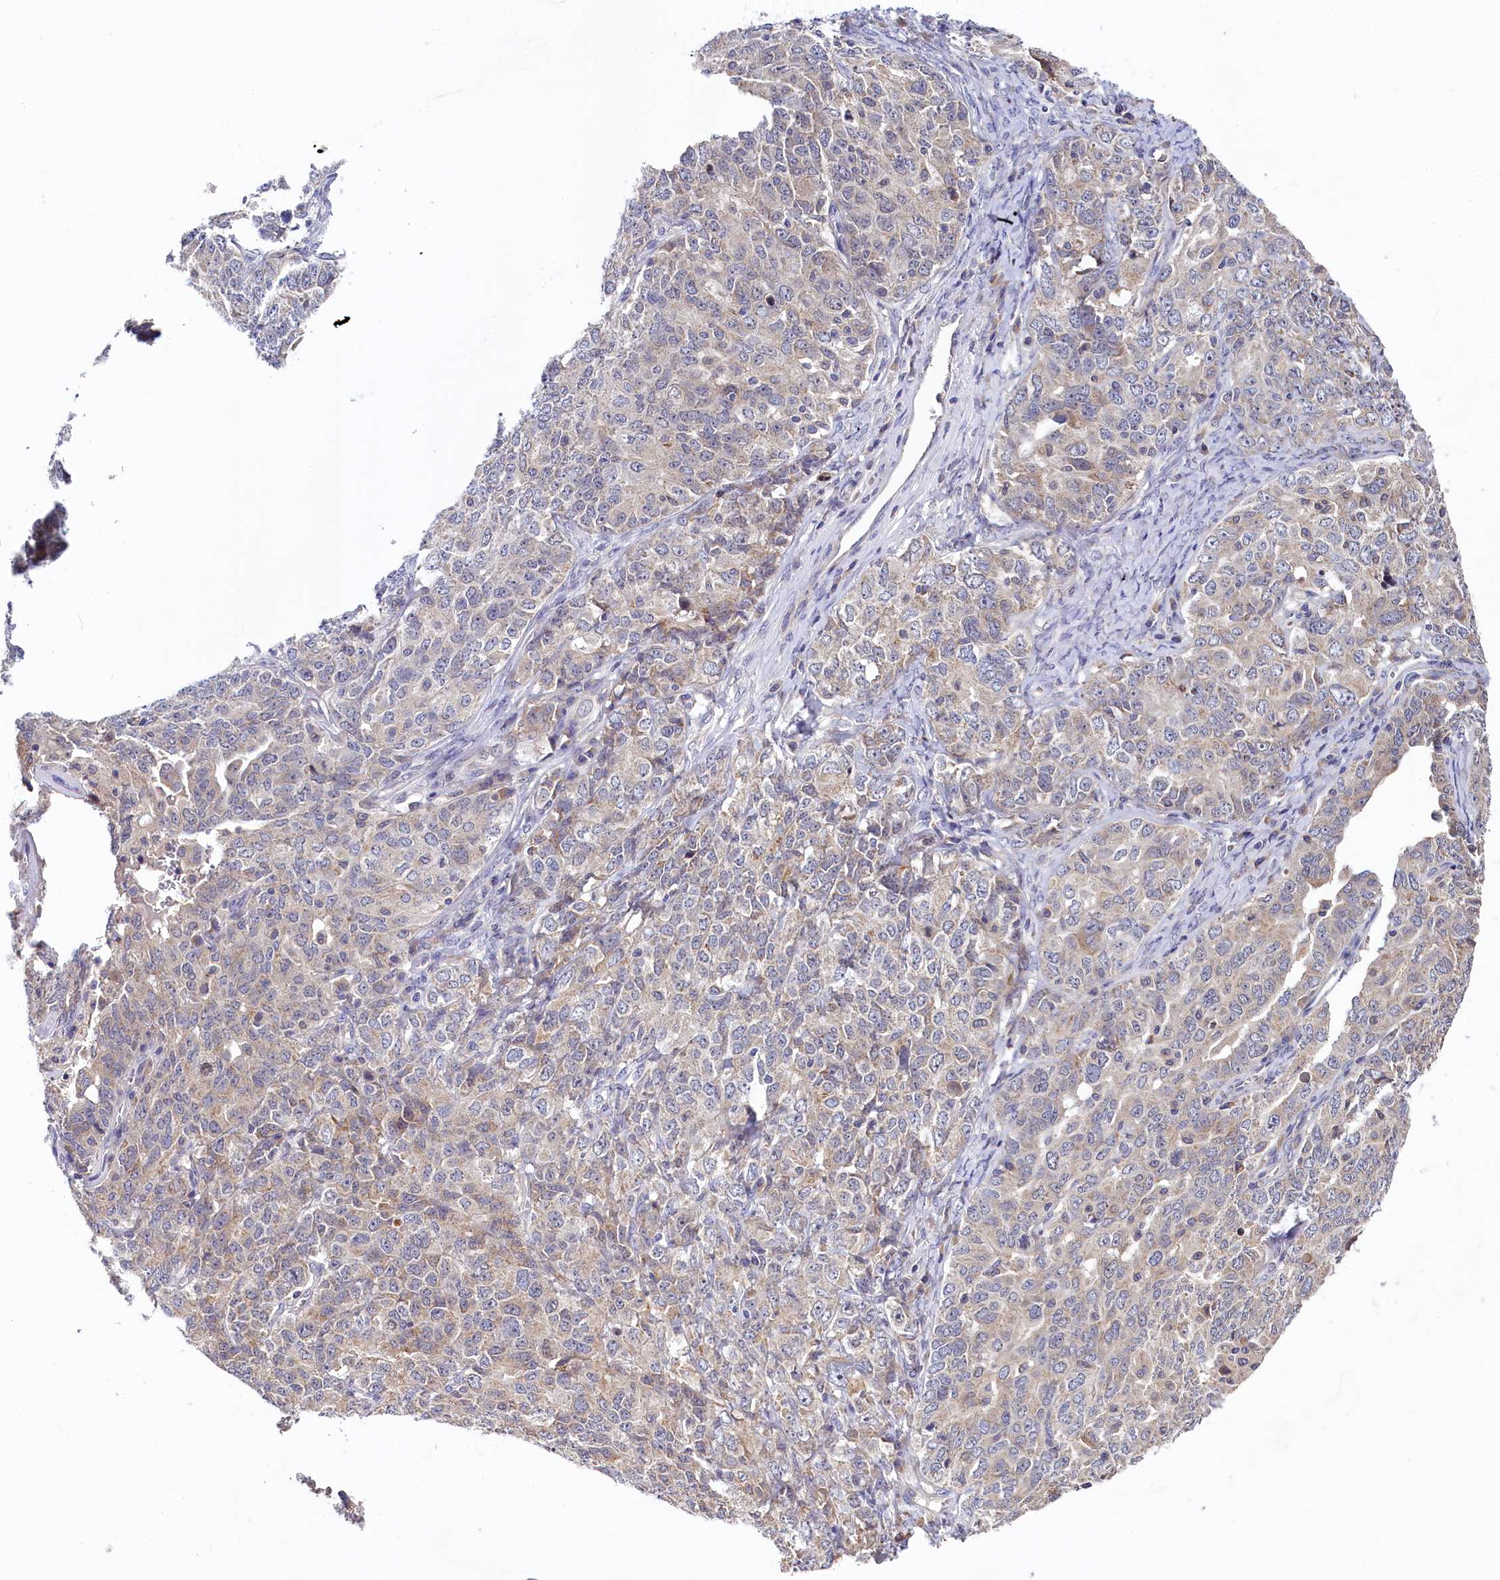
{"staining": {"intensity": "weak", "quantity": "25%-75%", "location": "cytoplasmic/membranous"}, "tissue": "ovarian cancer", "cell_type": "Tumor cells", "image_type": "cancer", "snomed": [{"axis": "morphology", "description": "Carcinoma, endometroid"}, {"axis": "topography", "description": "Ovary"}], "caption": "An immunohistochemistry histopathology image of neoplastic tissue is shown. Protein staining in brown labels weak cytoplasmic/membranous positivity in ovarian endometroid carcinoma within tumor cells. (DAB IHC, brown staining for protein, blue staining for nuclei).", "gene": "SPINK9", "patient": {"sex": "female", "age": 62}}